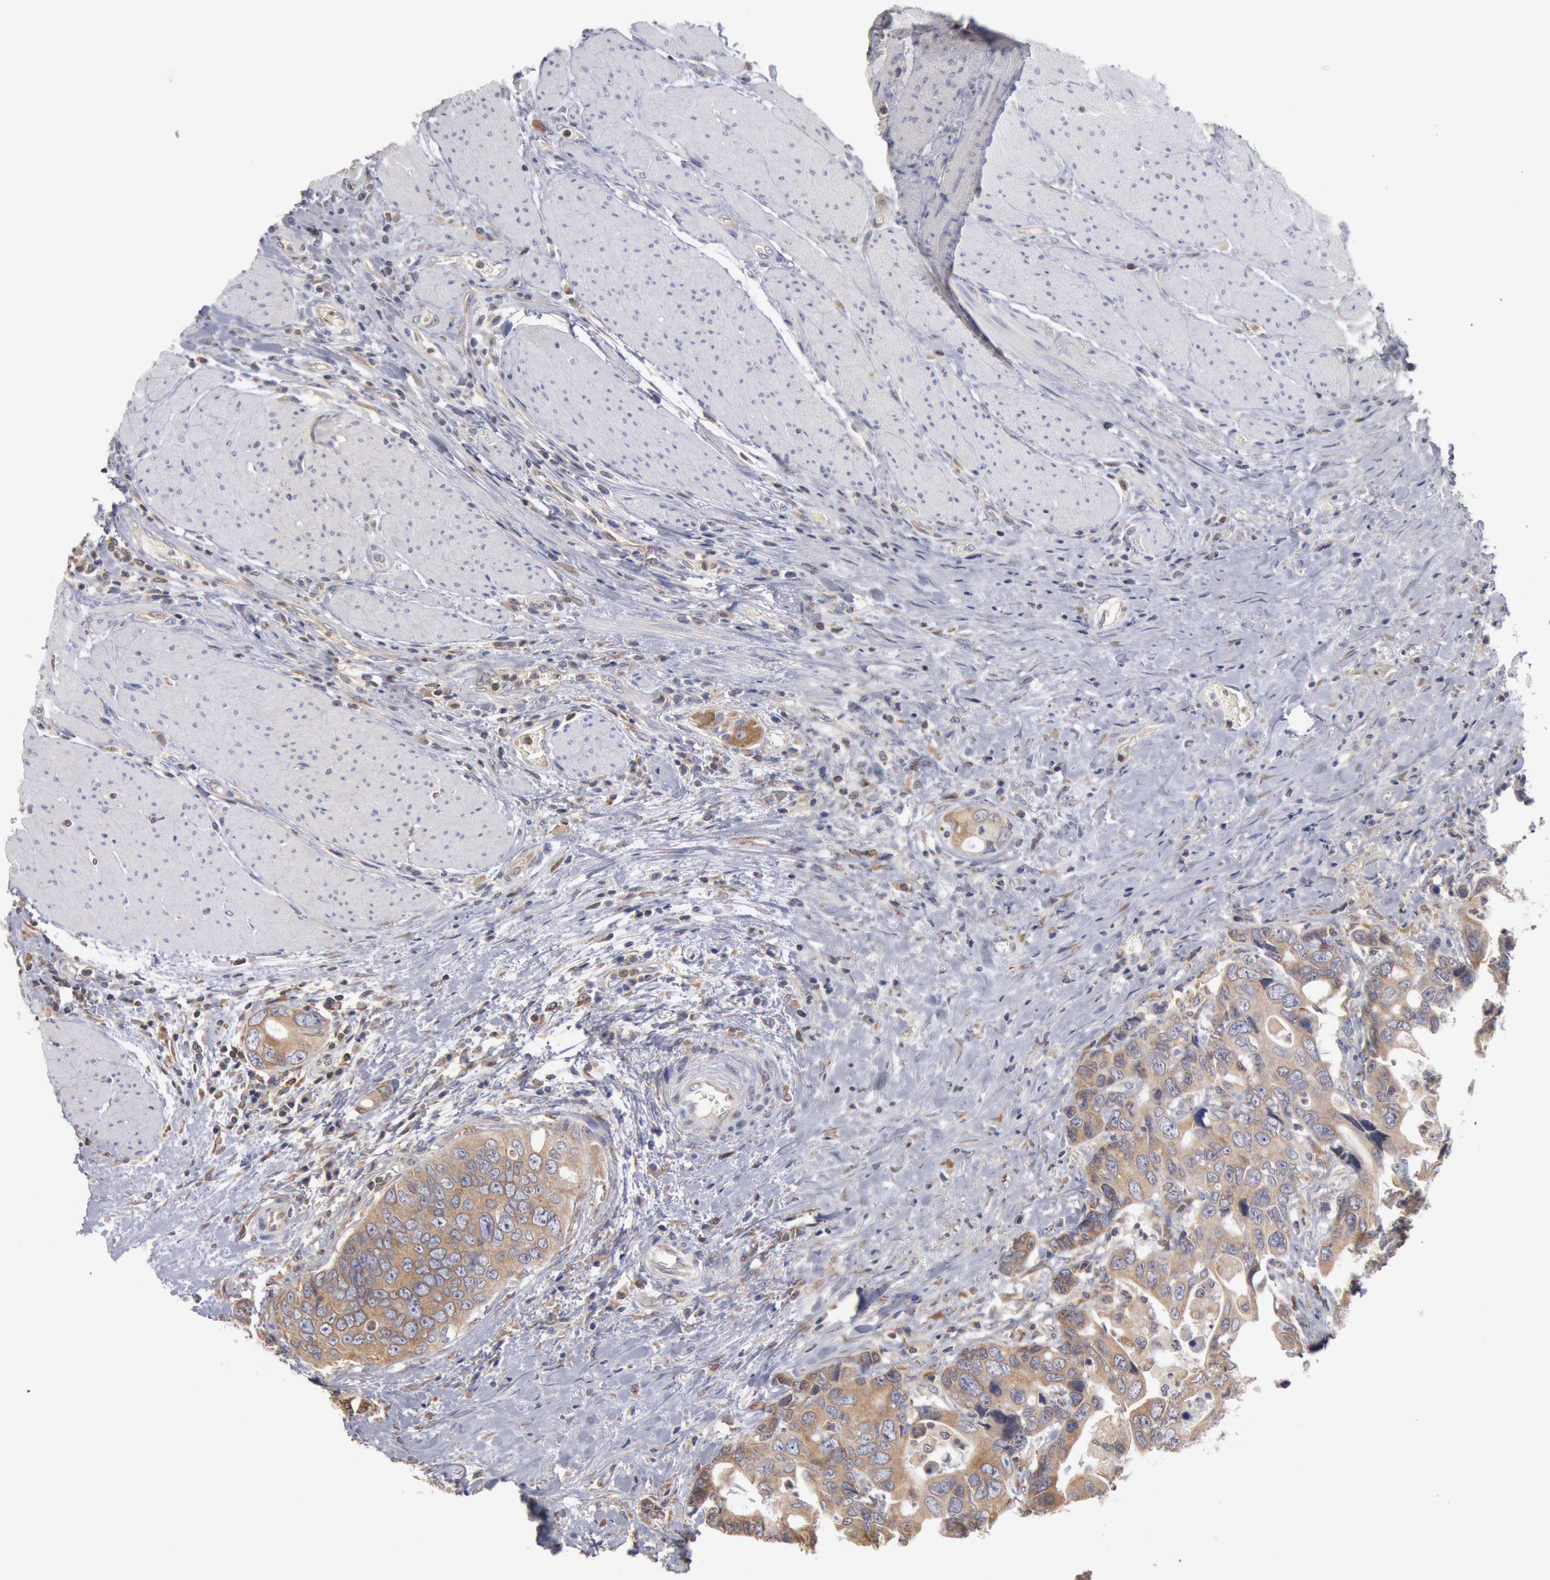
{"staining": {"intensity": "weak", "quantity": "25%-75%", "location": "cytoplasmic/membranous"}, "tissue": "colorectal cancer", "cell_type": "Tumor cells", "image_type": "cancer", "snomed": [{"axis": "morphology", "description": "Adenocarcinoma, NOS"}, {"axis": "topography", "description": "Rectum"}], "caption": "This histopathology image demonstrates IHC staining of colorectal cancer (adenocarcinoma), with low weak cytoplasmic/membranous positivity in about 25%-75% of tumor cells.", "gene": "OSBPL8", "patient": {"sex": "female", "age": 67}}